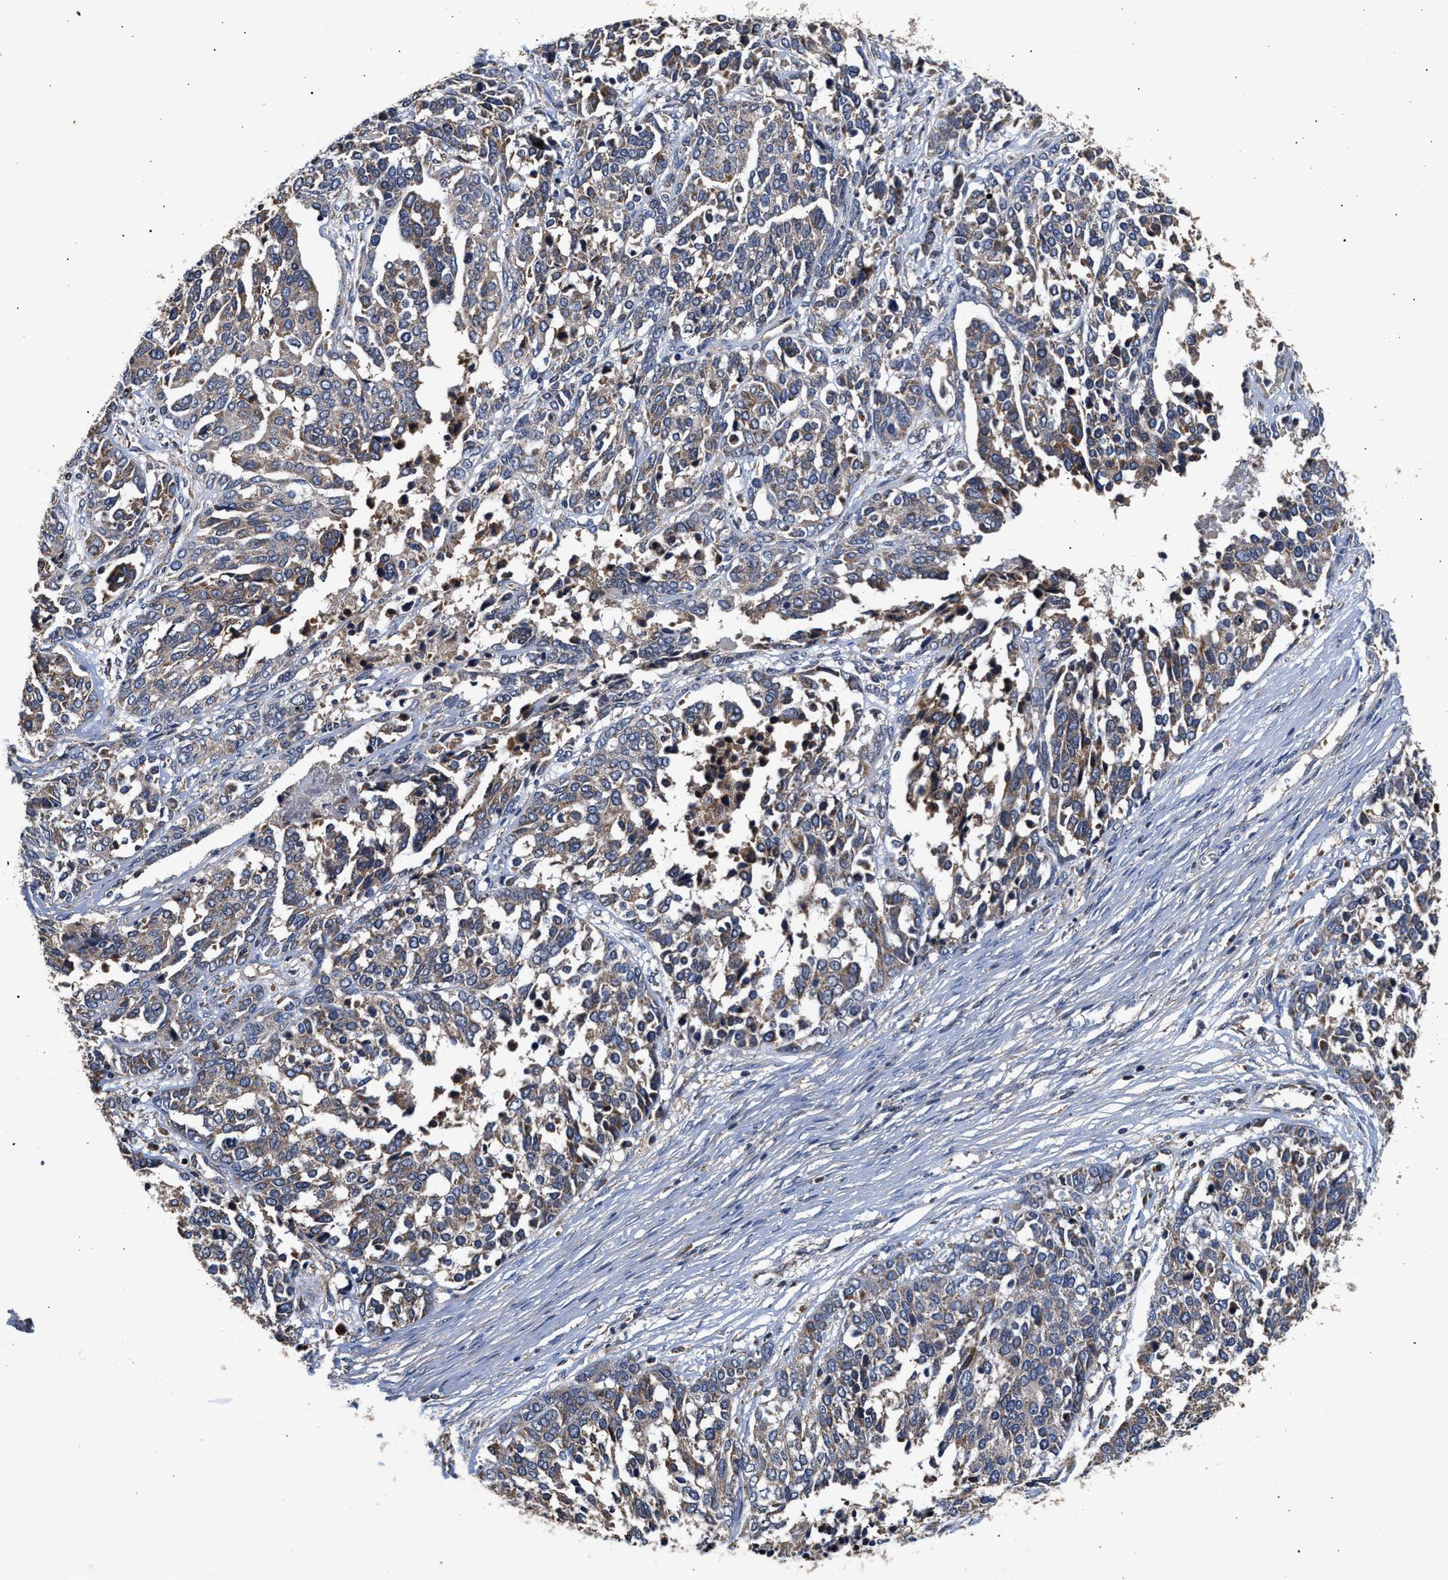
{"staining": {"intensity": "weak", "quantity": "25%-75%", "location": "cytoplasmic/membranous"}, "tissue": "ovarian cancer", "cell_type": "Tumor cells", "image_type": "cancer", "snomed": [{"axis": "morphology", "description": "Cystadenocarcinoma, serous, NOS"}, {"axis": "topography", "description": "Ovary"}], "caption": "The photomicrograph exhibits staining of ovarian cancer, revealing weak cytoplasmic/membranous protein positivity (brown color) within tumor cells.", "gene": "NFKB2", "patient": {"sex": "female", "age": 44}}